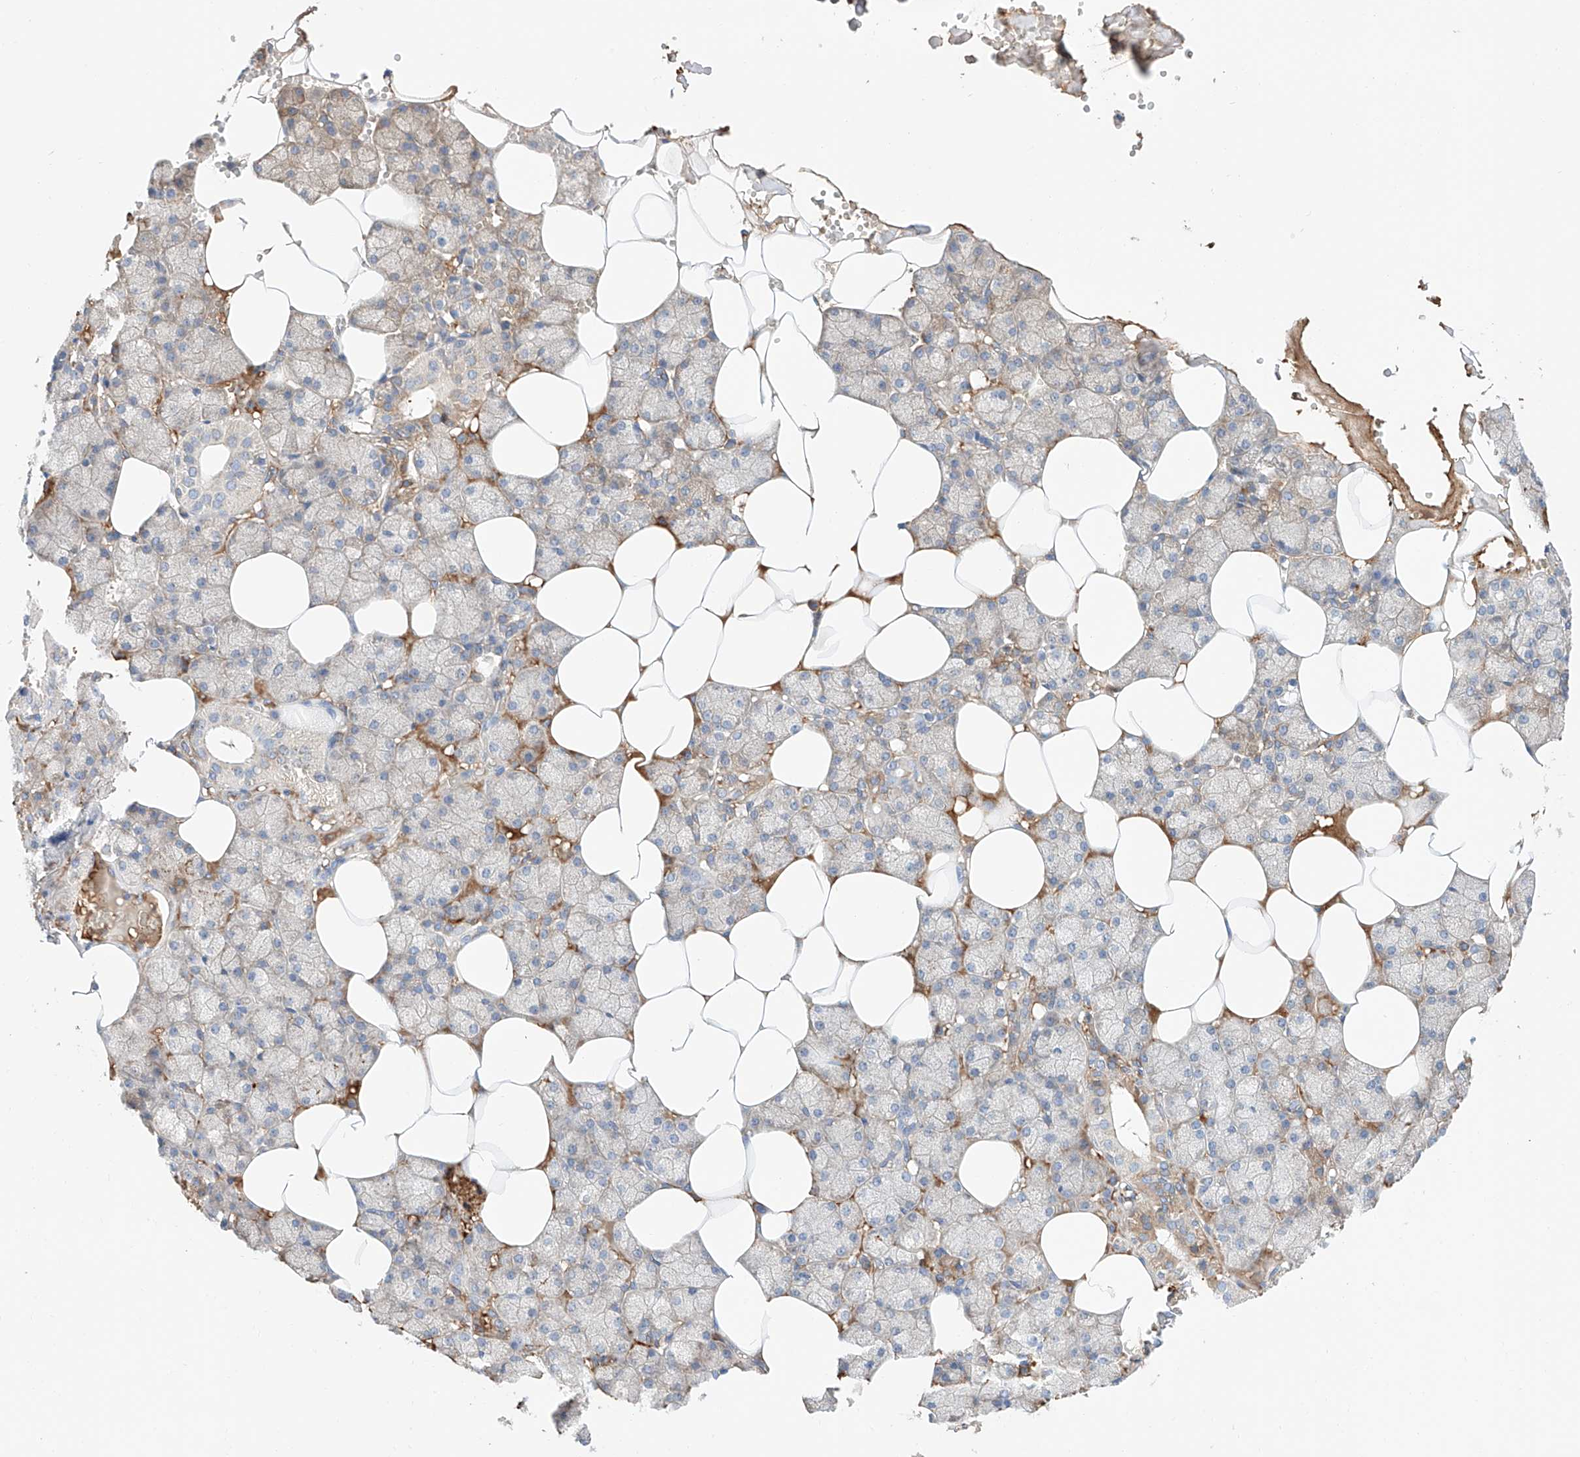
{"staining": {"intensity": "weak", "quantity": "<25%", "location": "cytoplasmic/membranous"}, "tissue": "salivary gland", "cell_type": "Glandular cells", "image_type": "normal", "snomed": [{"axis": "morphology", "description": "Normal tissue, NOS"}, {"axis": "topography", "description": "Salivary gland"}], "caption": "A micrograph of salivary gland stained for a protein reveals no brown staining in glandular cells. (Immunohistochemistry (ihc), brightfield microscopy, high magnification).", "gene": "PGGT1B", "patient": {"sex": "male", "age": 62}}